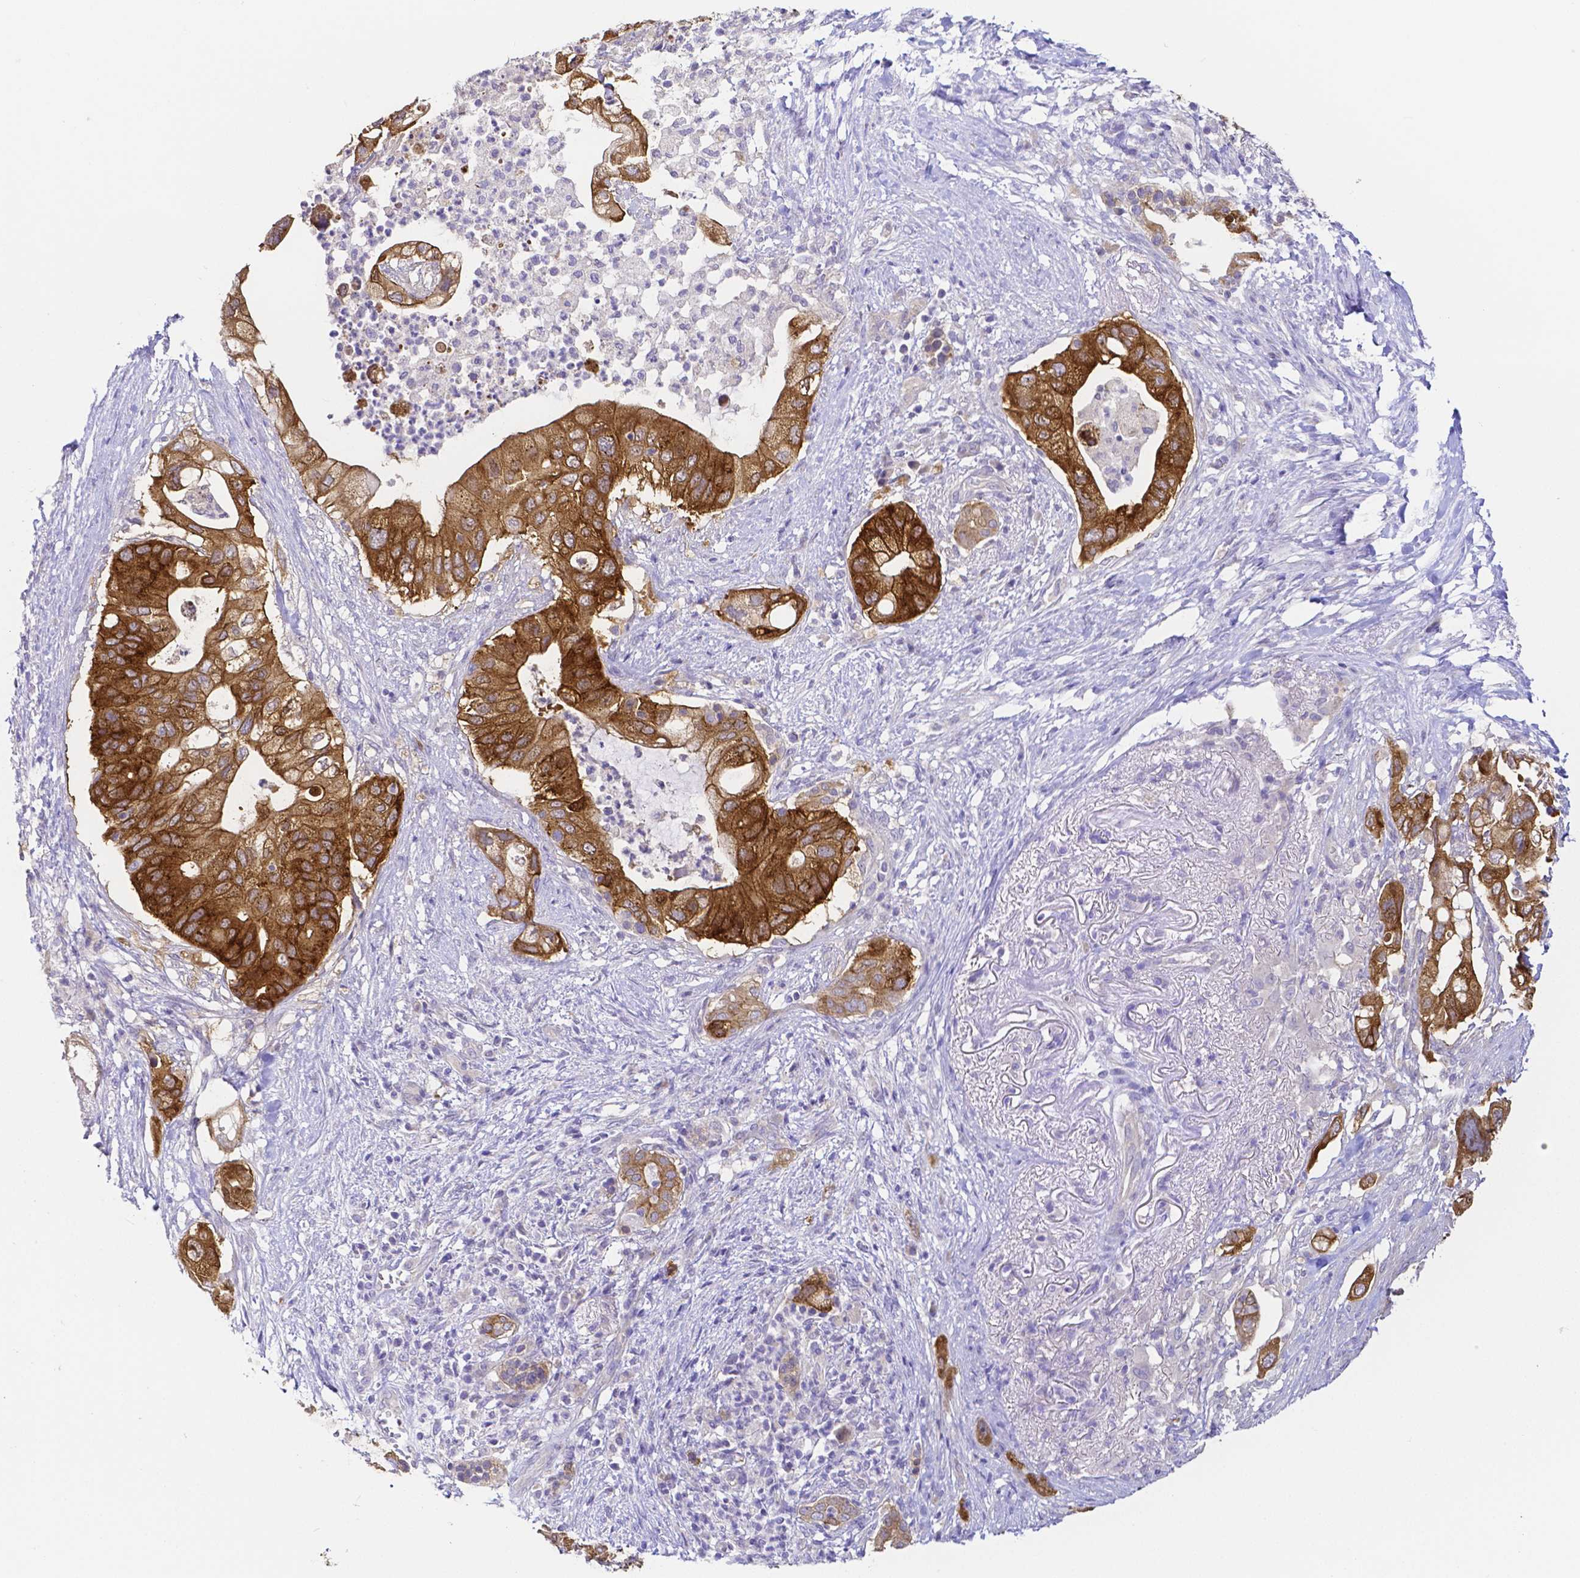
{"staining": {"intensity": "strong", "quantity": ">75%", "location": "cytoplasmic/membranous"}, "tissue": "pancreatic cancer", "cell_type": "Tumor cells", "image_type": "cancer", "snomed": [{"axis": "morphology", "description": "Adenocarcinoma, NOS"}, {"axis": "topography", "description": "Pancreas"}], "caption": "Strong cytoplasmic/membranous positivity for a protein is appreciated in about >75% of tumor cells of pancreatic adenocarcinoma using immunohistochemistry (IHC).", "gene": "PKP3", "patient": {"sex": "female", "age": 72}}